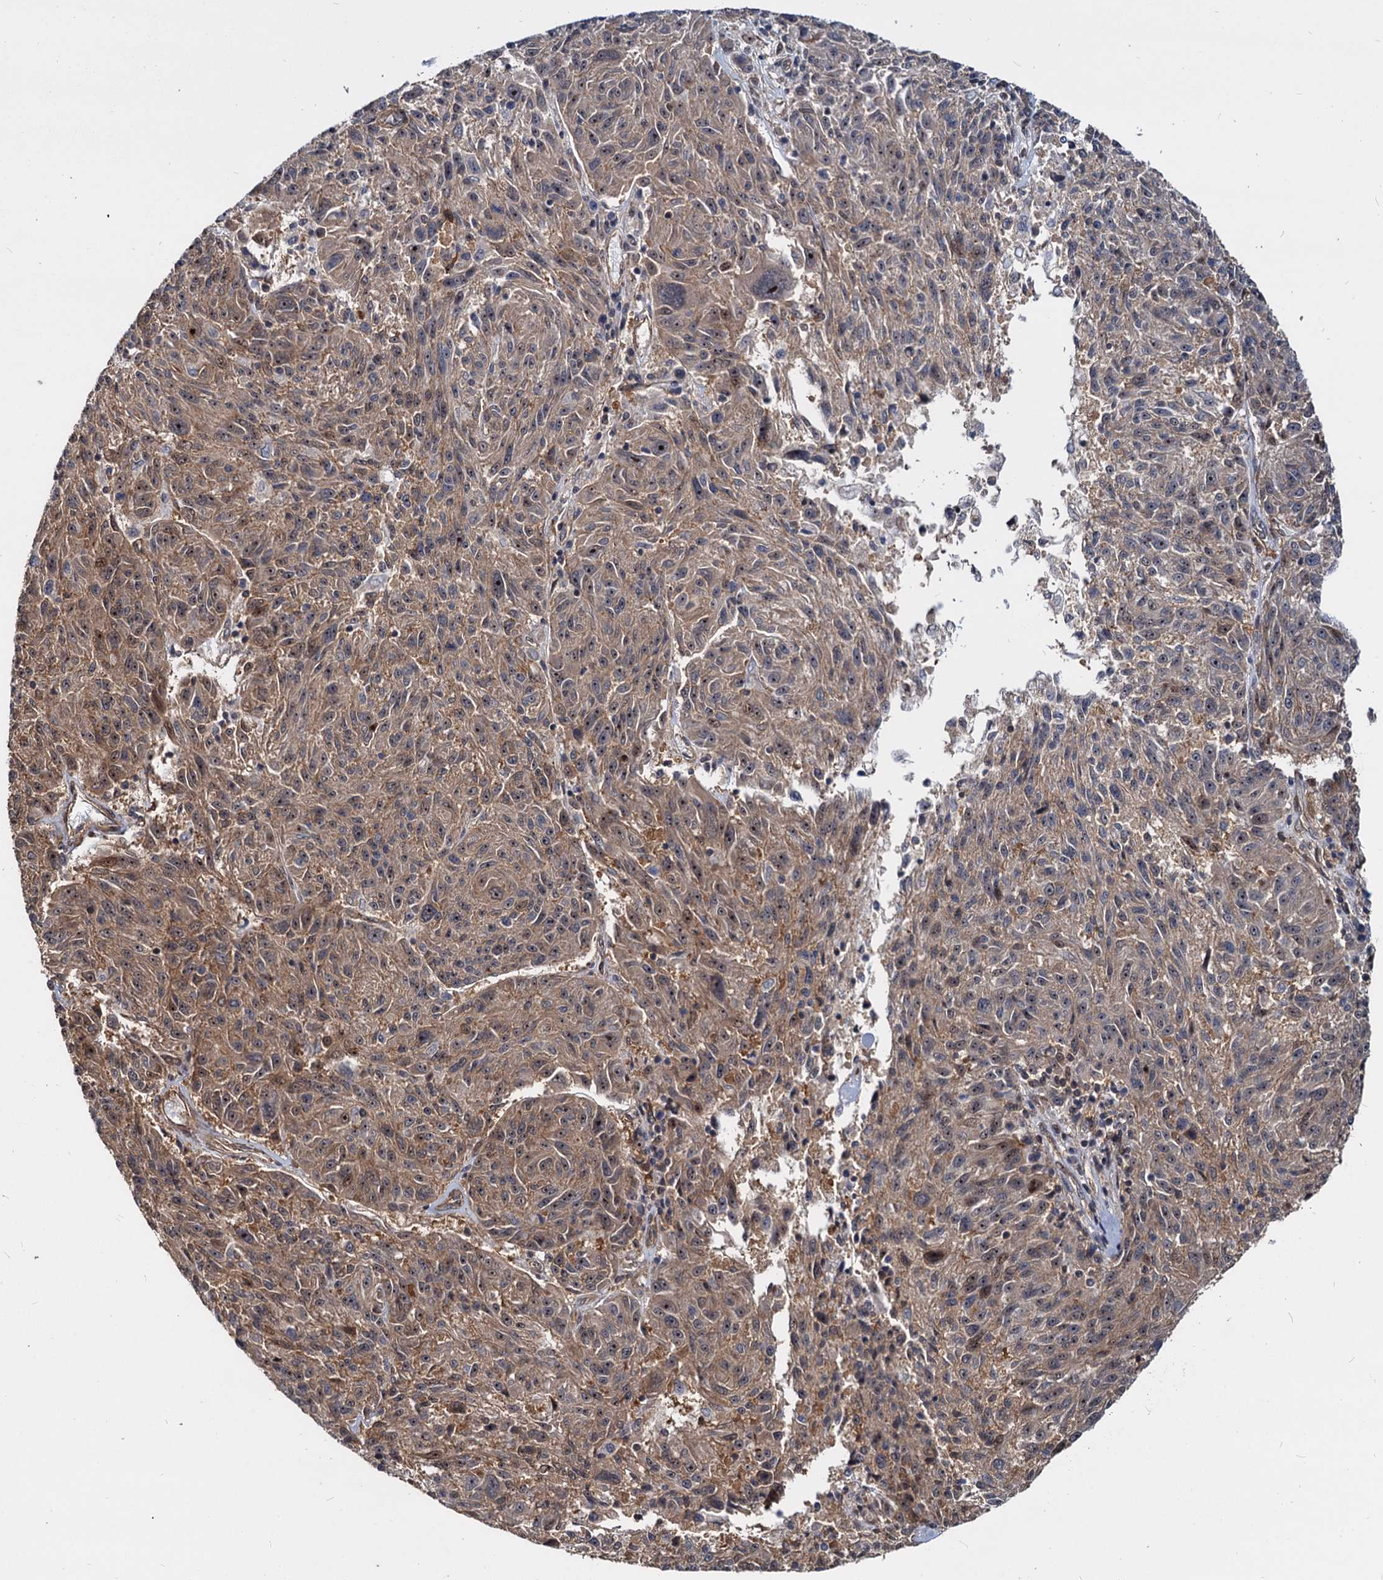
{"staining": {"intensity": "moderate", "quantity": ">75%", "location": "cytoplasmic/membranous,nuclear"}, "tissue": "melanoma", "cell_type": "Tumor cells", "image_type": "cancer", "snomed": [{"axis": "morphology", "description": "Malignant melanoma, NOS"}, {"axis": "topography", "description": "Skin"}], "caption": "High-power microscopy captured an IHC micrograph of malignant melanoma, revealing moderate cytoplasmic/membranous and nuclear expression in approximately >75% of tumor cells.", "gene": "UBLCP1", "patient": {"sex": "male", "age": 53}}